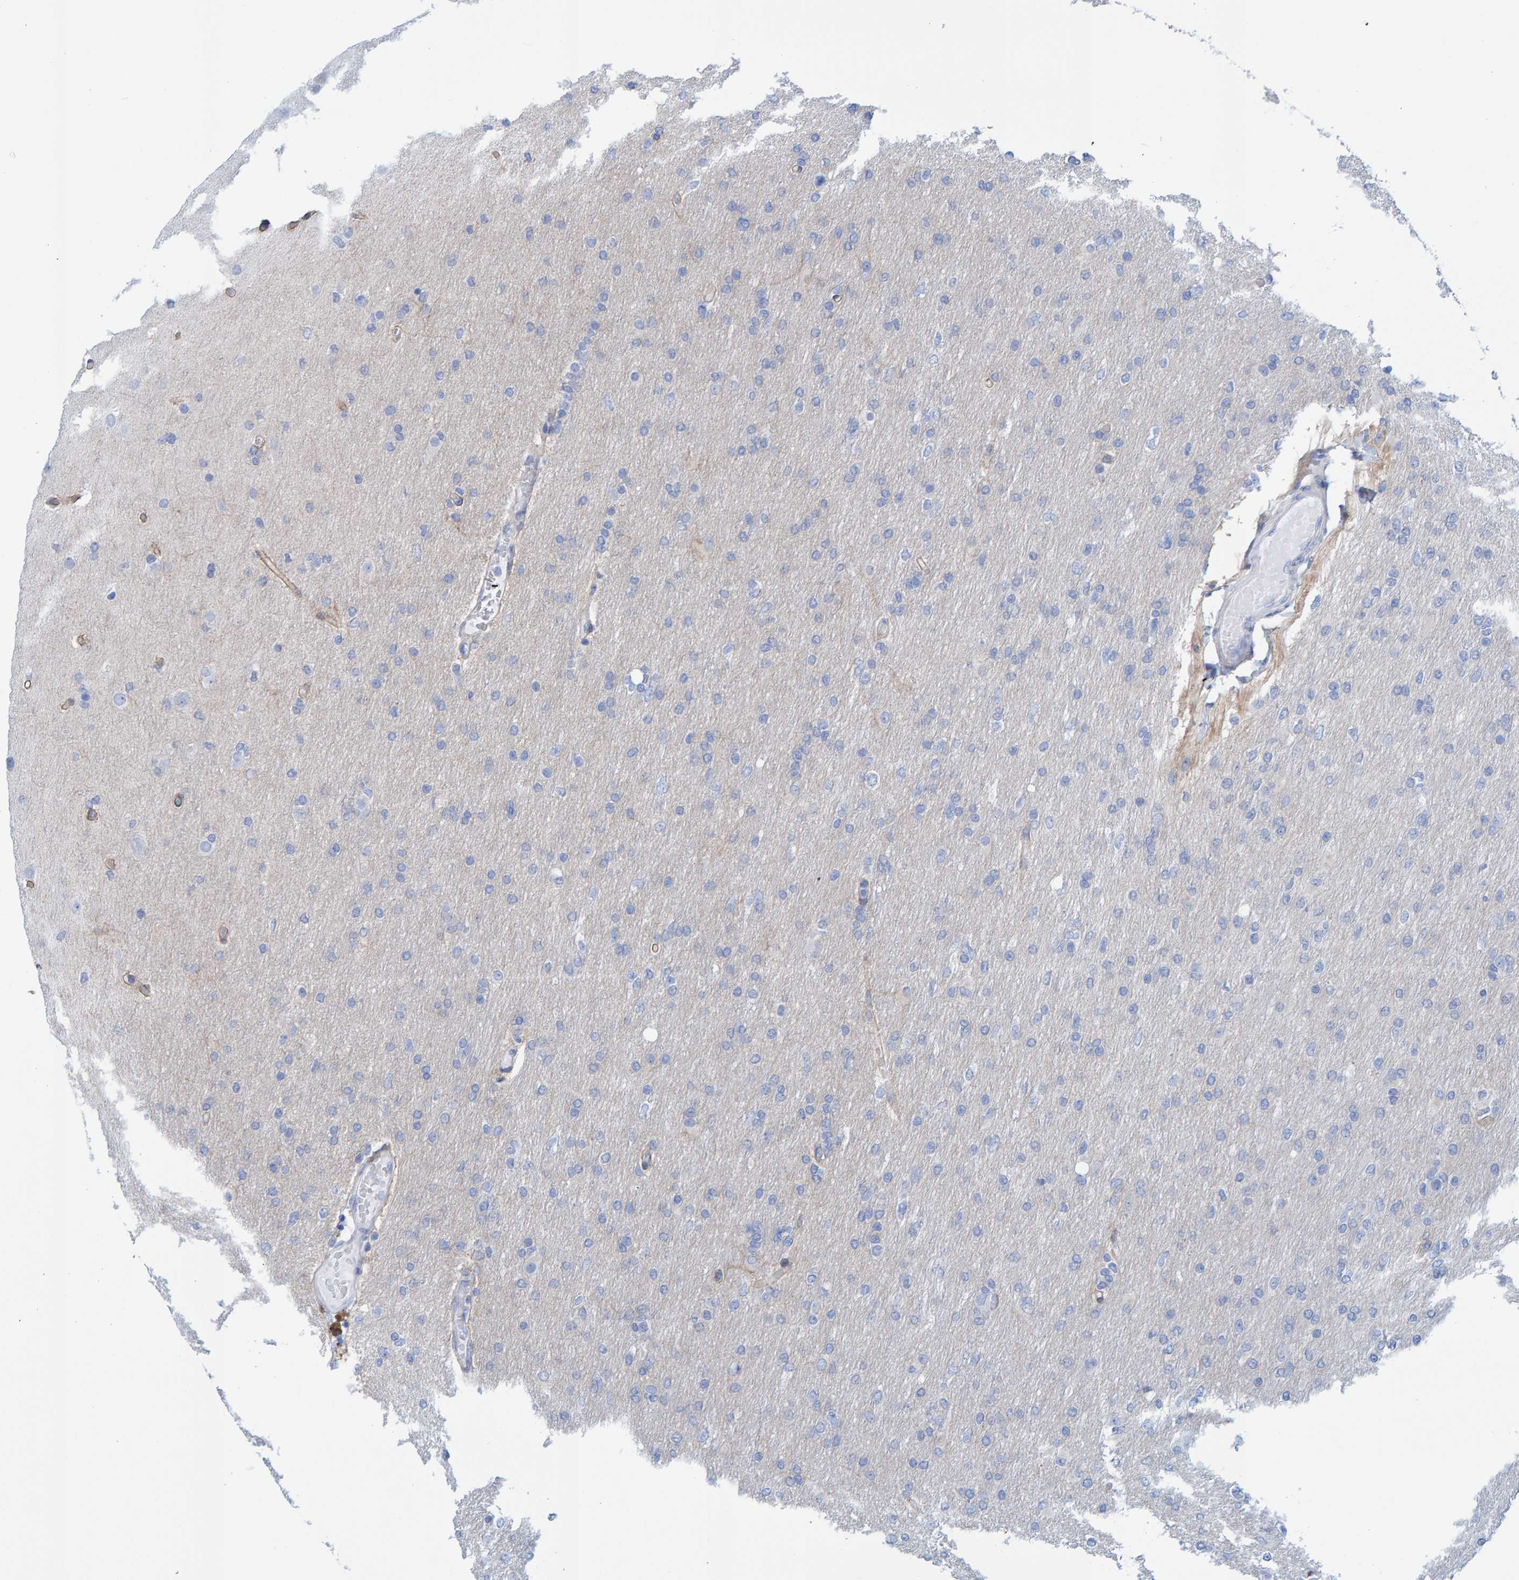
{"staining": {"intensity": "negative", "quantity": "none", "location": "none"}, "tissue": "glioma", "cell_type": "Tumor cells", "image_type": "cancer", "snomed": [{"axis": "morphology", "description": "Glioma, malignant, High grade"}, {"axis": "topography", "description": "Cerebral cortex"}], "caption": "Image shows no protein expression in tumor cells of malignant glioma (high-grade) tissue.", "gene": "JAKMIP3", "patient": {"sex": "female", "age": 36}}